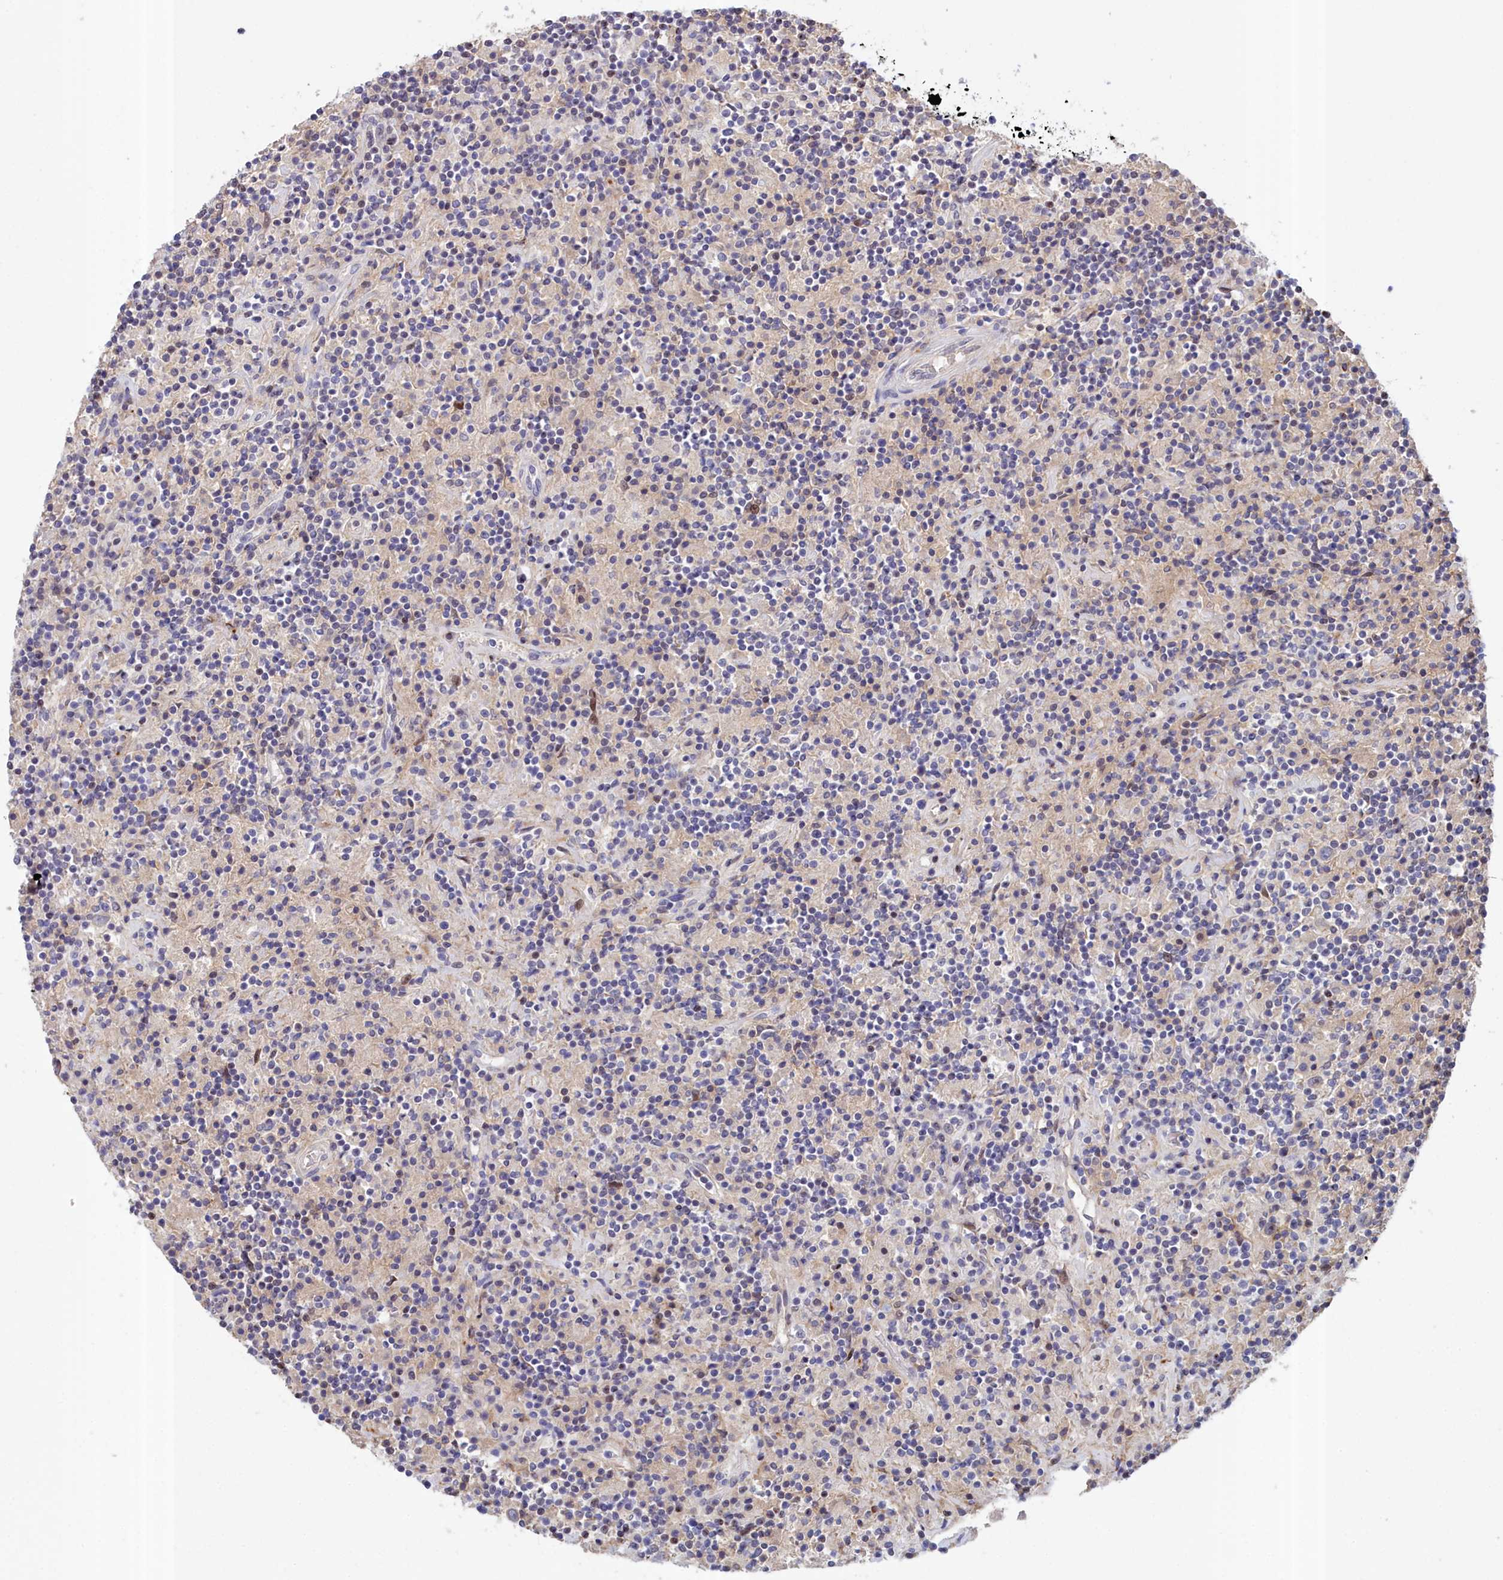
{"staining": {"intensity": "negative", "quantity": "none", "location": "none"}, "tissue": "lymphoma", "cell_type": "Tumor cells", "image_type": "cancer", "snomed": [{"axis": "morphology", "description": "Hodgkin's disease, NOS"}, {"axis": "topography", "description": "Lymph node"}], "caption": "There is no significant expression in tumor cells of lymphoma. The staining was performed using DAB to visualize the protein expression in brown, while the nuclei were stained in blue with hematoxylin (Magnification: 20x).", "gene": "NEURL4", "patient": {"sex": "male", "age": 70}}